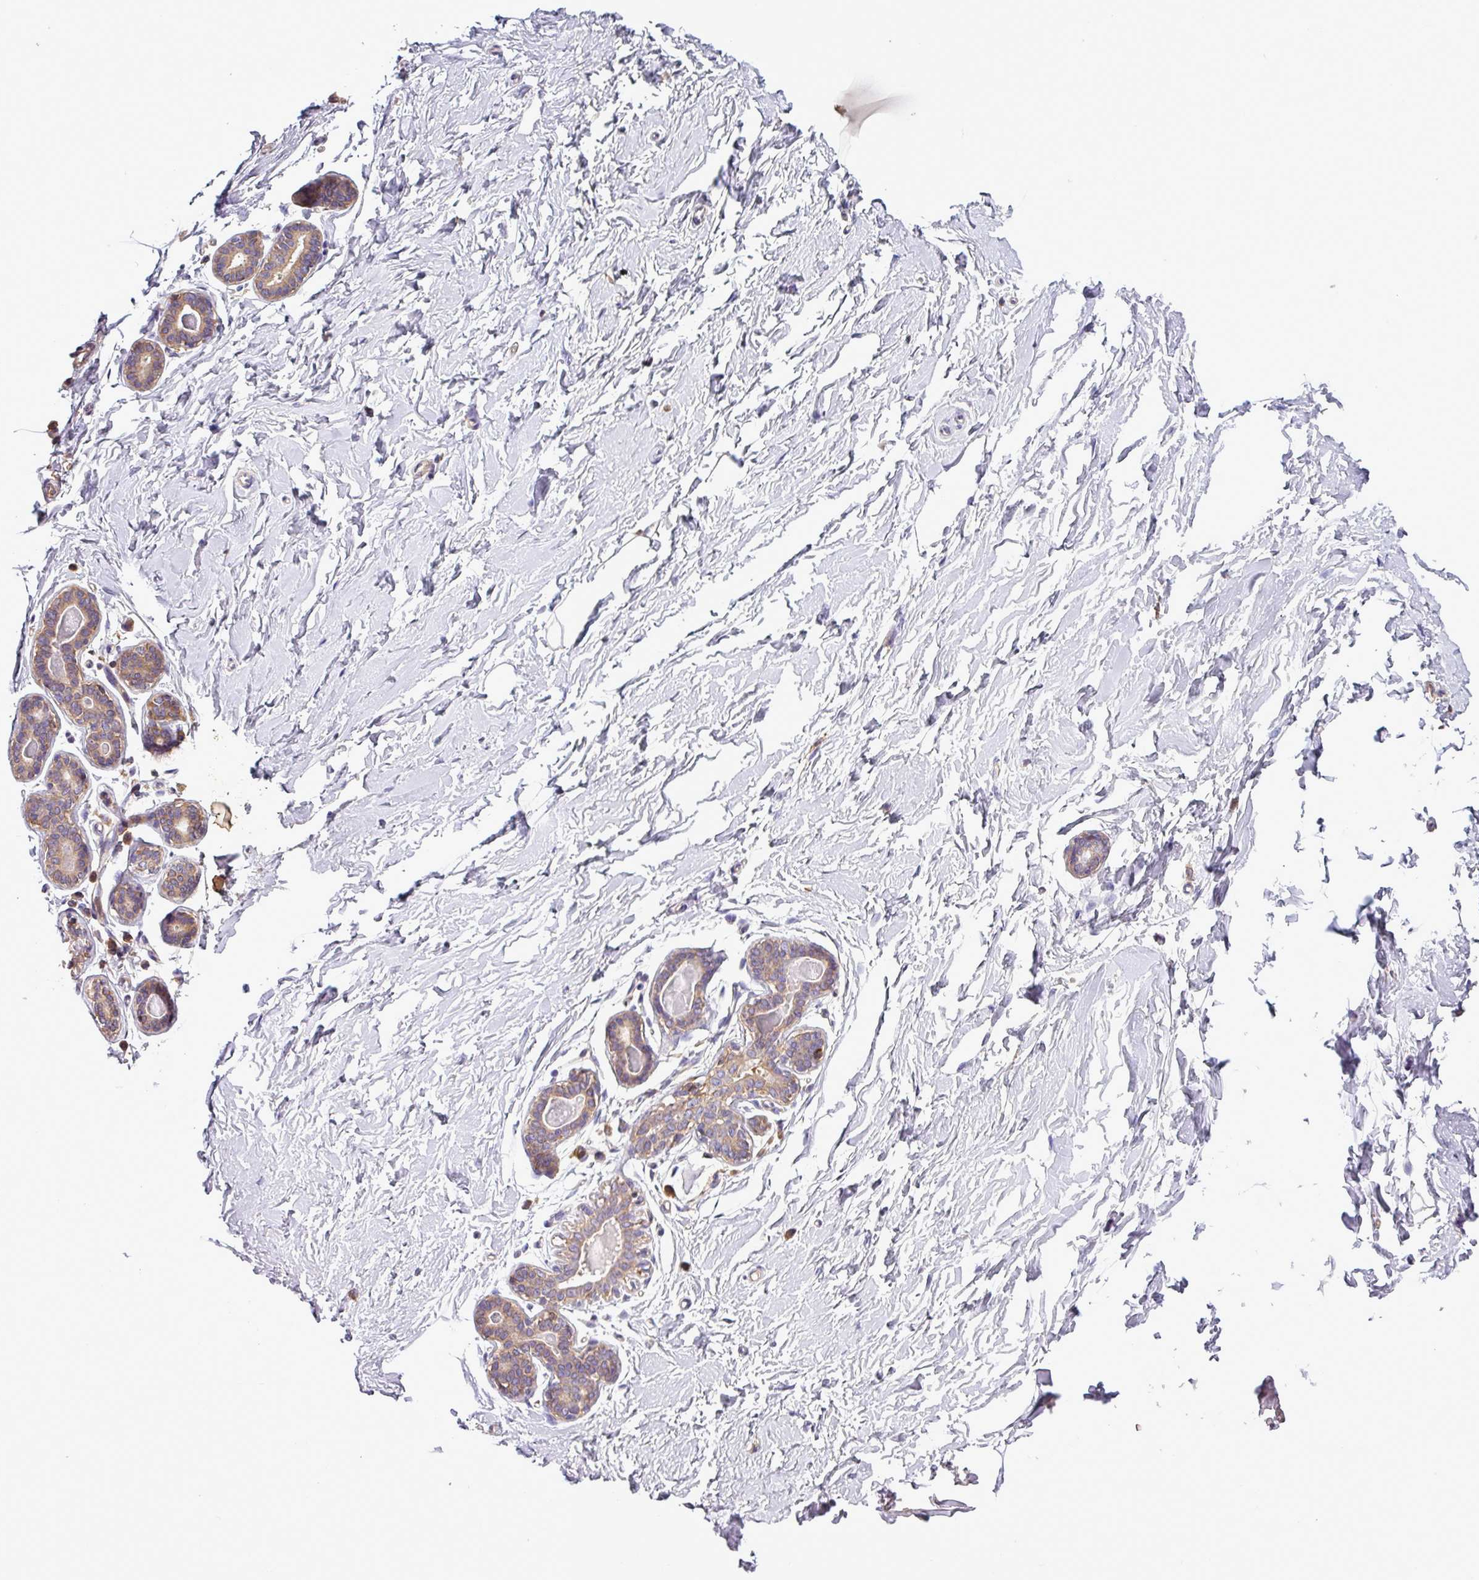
{"staining": {"intensity": "negative", "quantity": "none", "location": "none"}, "tissue": "breast", "cell_type": "Adipocytes", "image_type": "normal", "snomed": [{"axis": "morphology", "description": "Normal tissue, NOS"}, {"axis": "topography", "description": "Breast"}], "caption": "A high-resolution histopathology image shows immunohistochemistry (IHC) staining of unremarkable breast, which demonstrates no significant positivity in adipocytes.", "gene": "LRRC74B", "patient": {"sex": "female", "age": 23}}